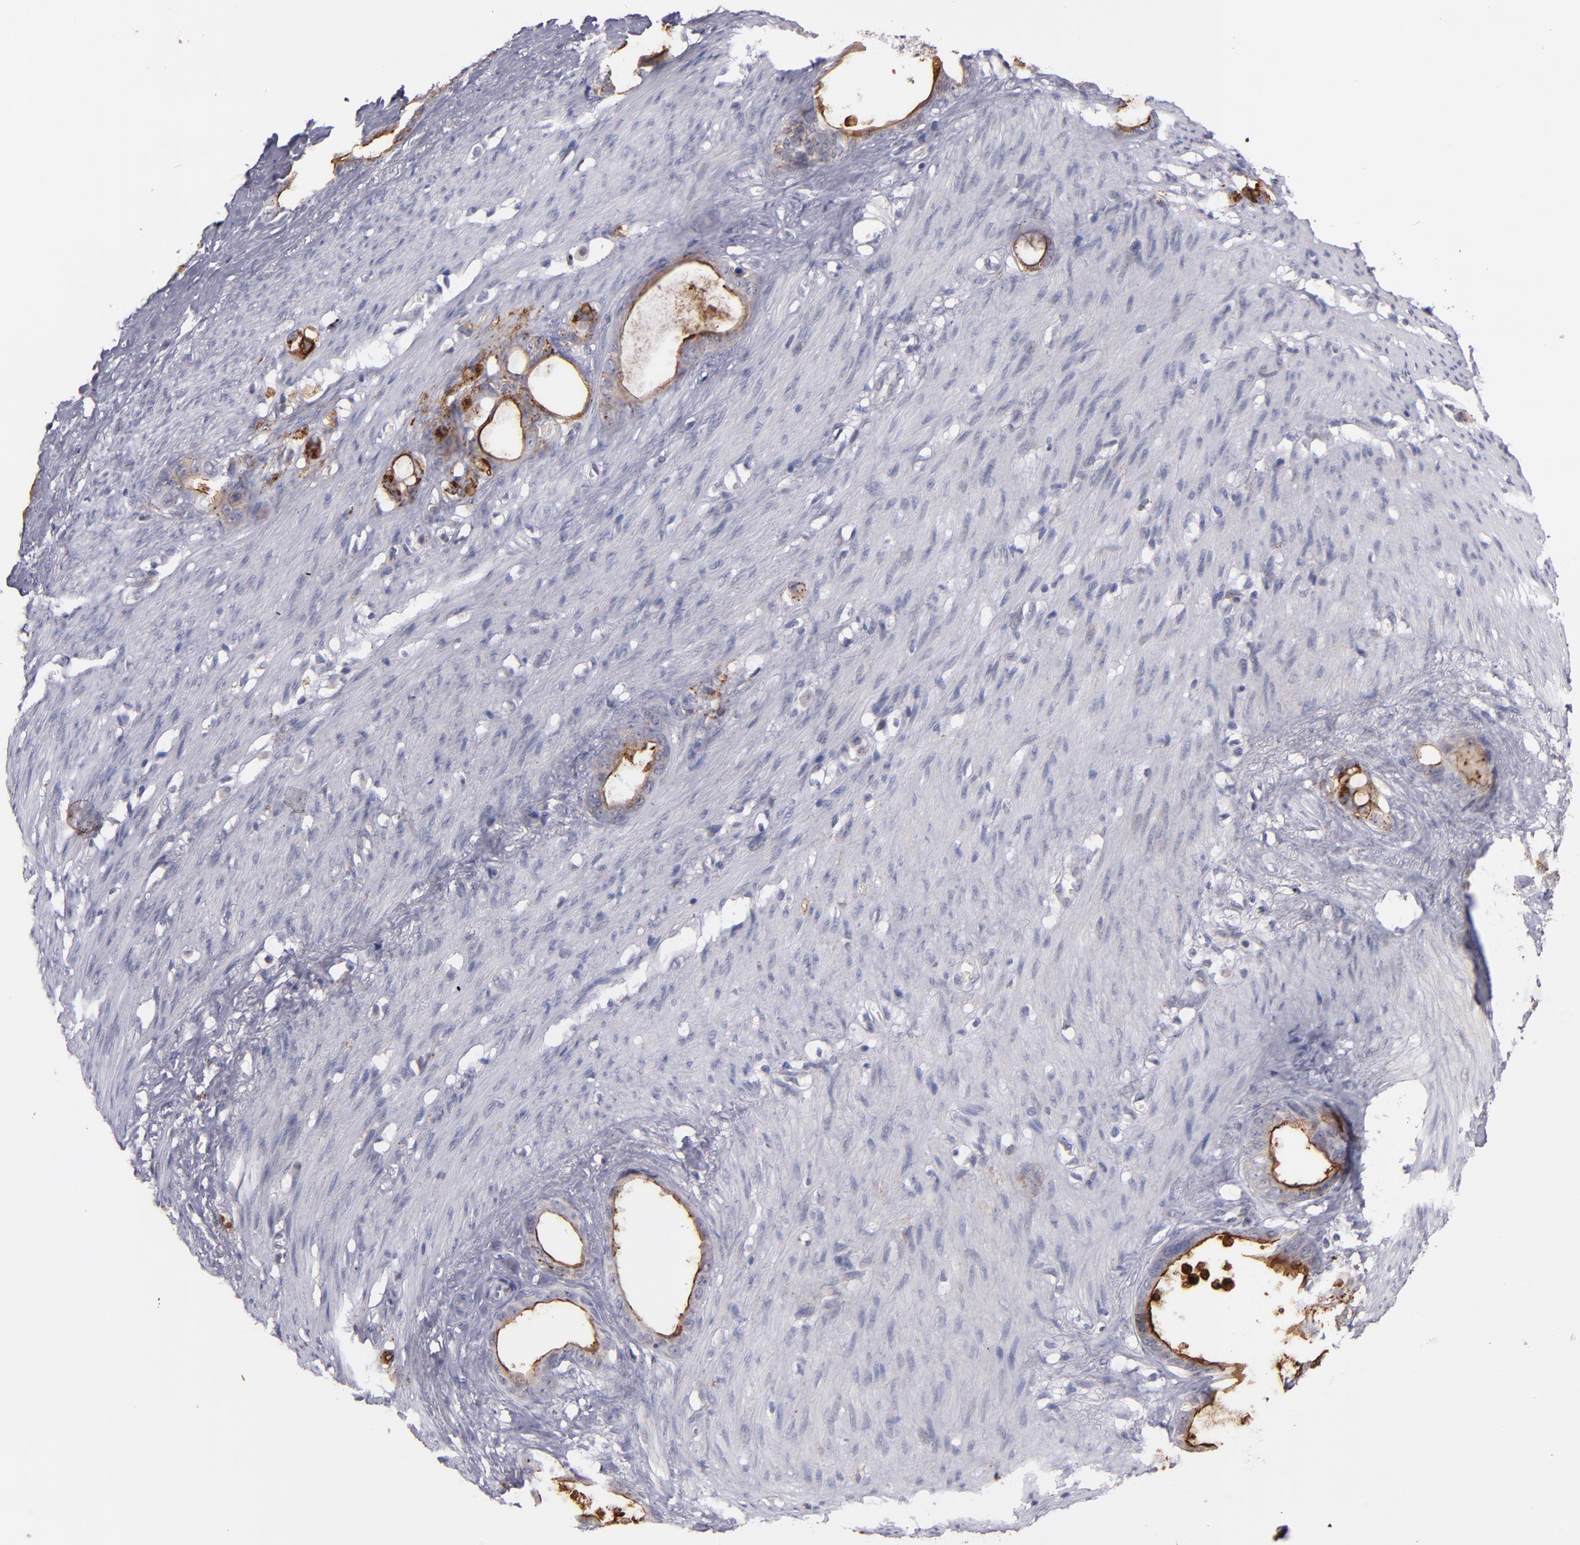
{"staining": {"intensity": "negative", "quantity": "none", "location": "none"}, "tissue": "stomach cancer", "cell_type": "Tumor cells", "image_type": "cancer", "snomed": [{"axis": "morphology", "description": "Adenocarcinoma, NOS"}, {"axis": "topography", "description": "Stomach"}], "caption": "The IHC photomicrograph has no significant expression in tumor cells of stomach adenocarcinoma tissue. Brightfield microscopy of immunohistochemistry stained with DAB (brown) and hematoxylin (blue), captured at high magnification.", "gene": "SYP", "patient": {"sex": "female", "age": 75}}